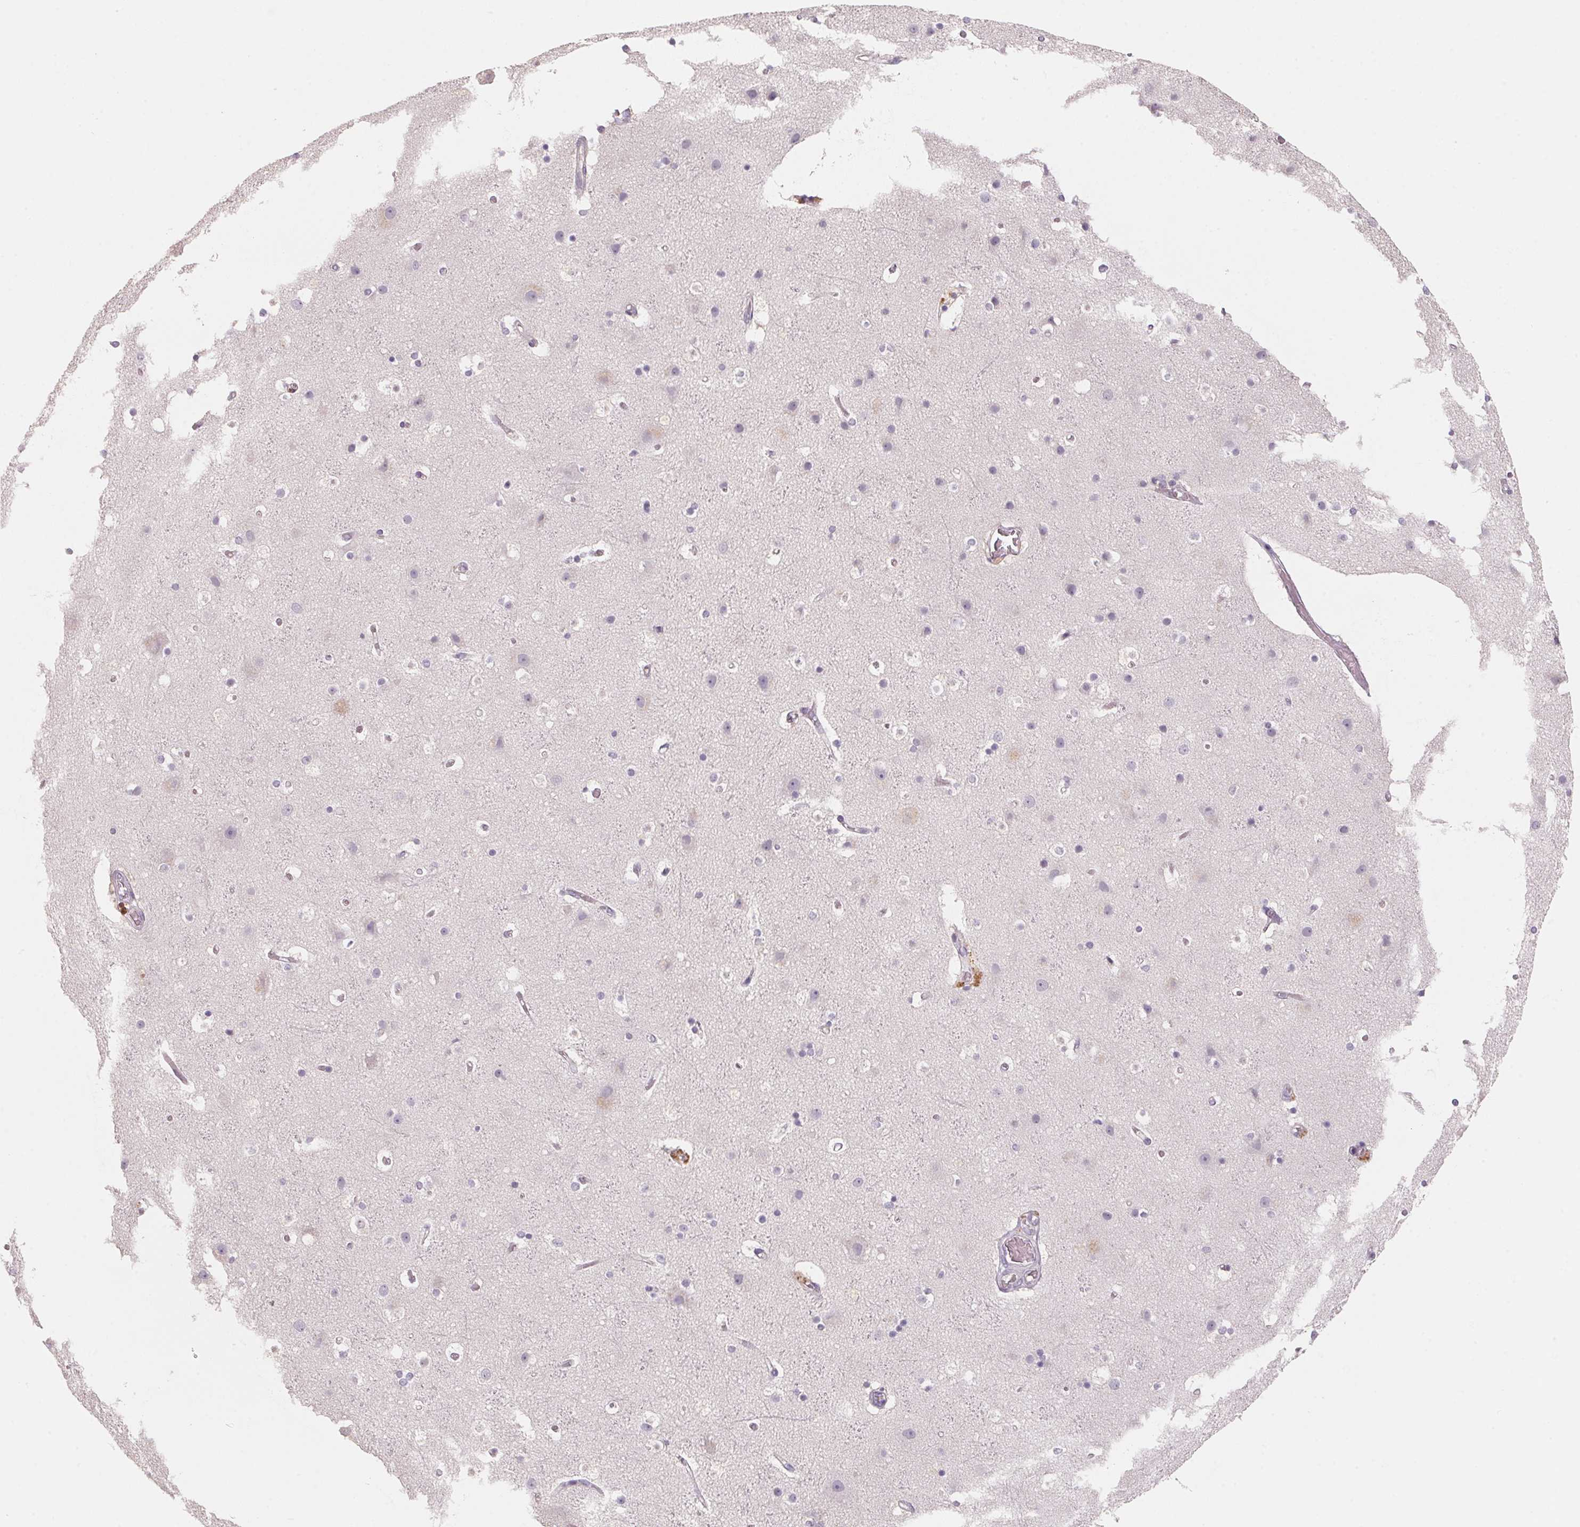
{"staining": {"intensity": "negative", "quantity": "none", "location": "none"}, "tissue": "cerebral cortex", "cell_type": "Endothelial cells", "image_type": "normal", "snomed": [{"axis": "morphology", "description": "Normal tissue, NOS"}, {"axis": "topography", "description": "Cerebral cortex"}], "caption": "This is a histopathology image of IHC staining of unremarkable cerebral cortex, which shows no staining in endothelial cells. (DAB immunohistochemistry (IHC) visualized using brightfield microscopy, high magnification).", "gene": "TREH", "patient": {"sex": "female", "age": 52}}